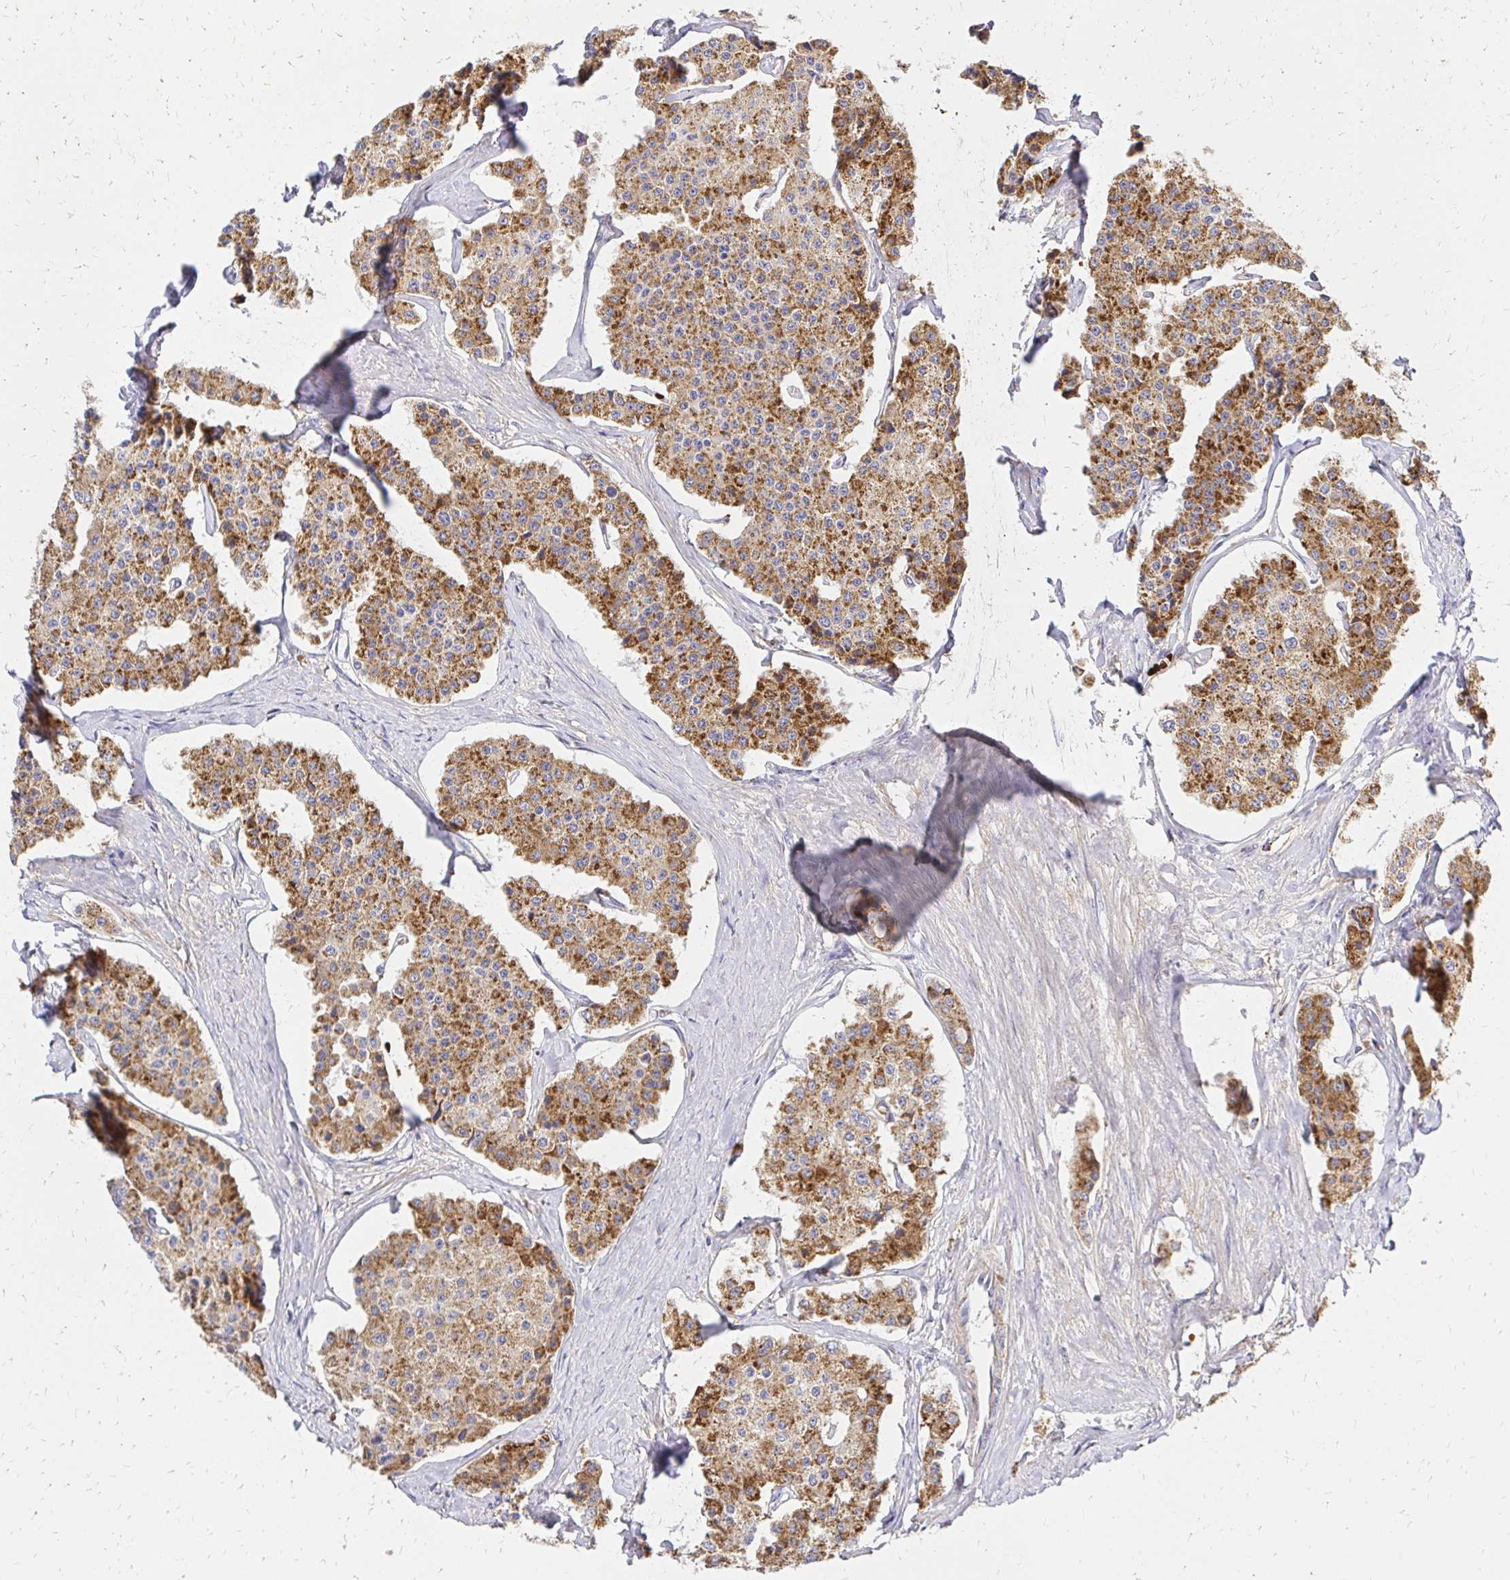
{"staining": {"intensity": "moderate", "quantity": ">75%", "location": "cytoplasmic/membranous"}, "tissue": "carcinoid", "cell_type": "Tumor cells", "image_type": "cancer", "snomed": [{"axis": "morphology", "description": "Carcinoid, malignant, NOS"}, {"axis": "topography", "description": "Small intestine"}], "caption": "An image of malignant carcinoid stained for a protein demonstrates moderate cytoplasmic/membranous brown staining in tumor cells.", "gene": "MRPL13", "patient": {"sex": "female", "age": 65}}